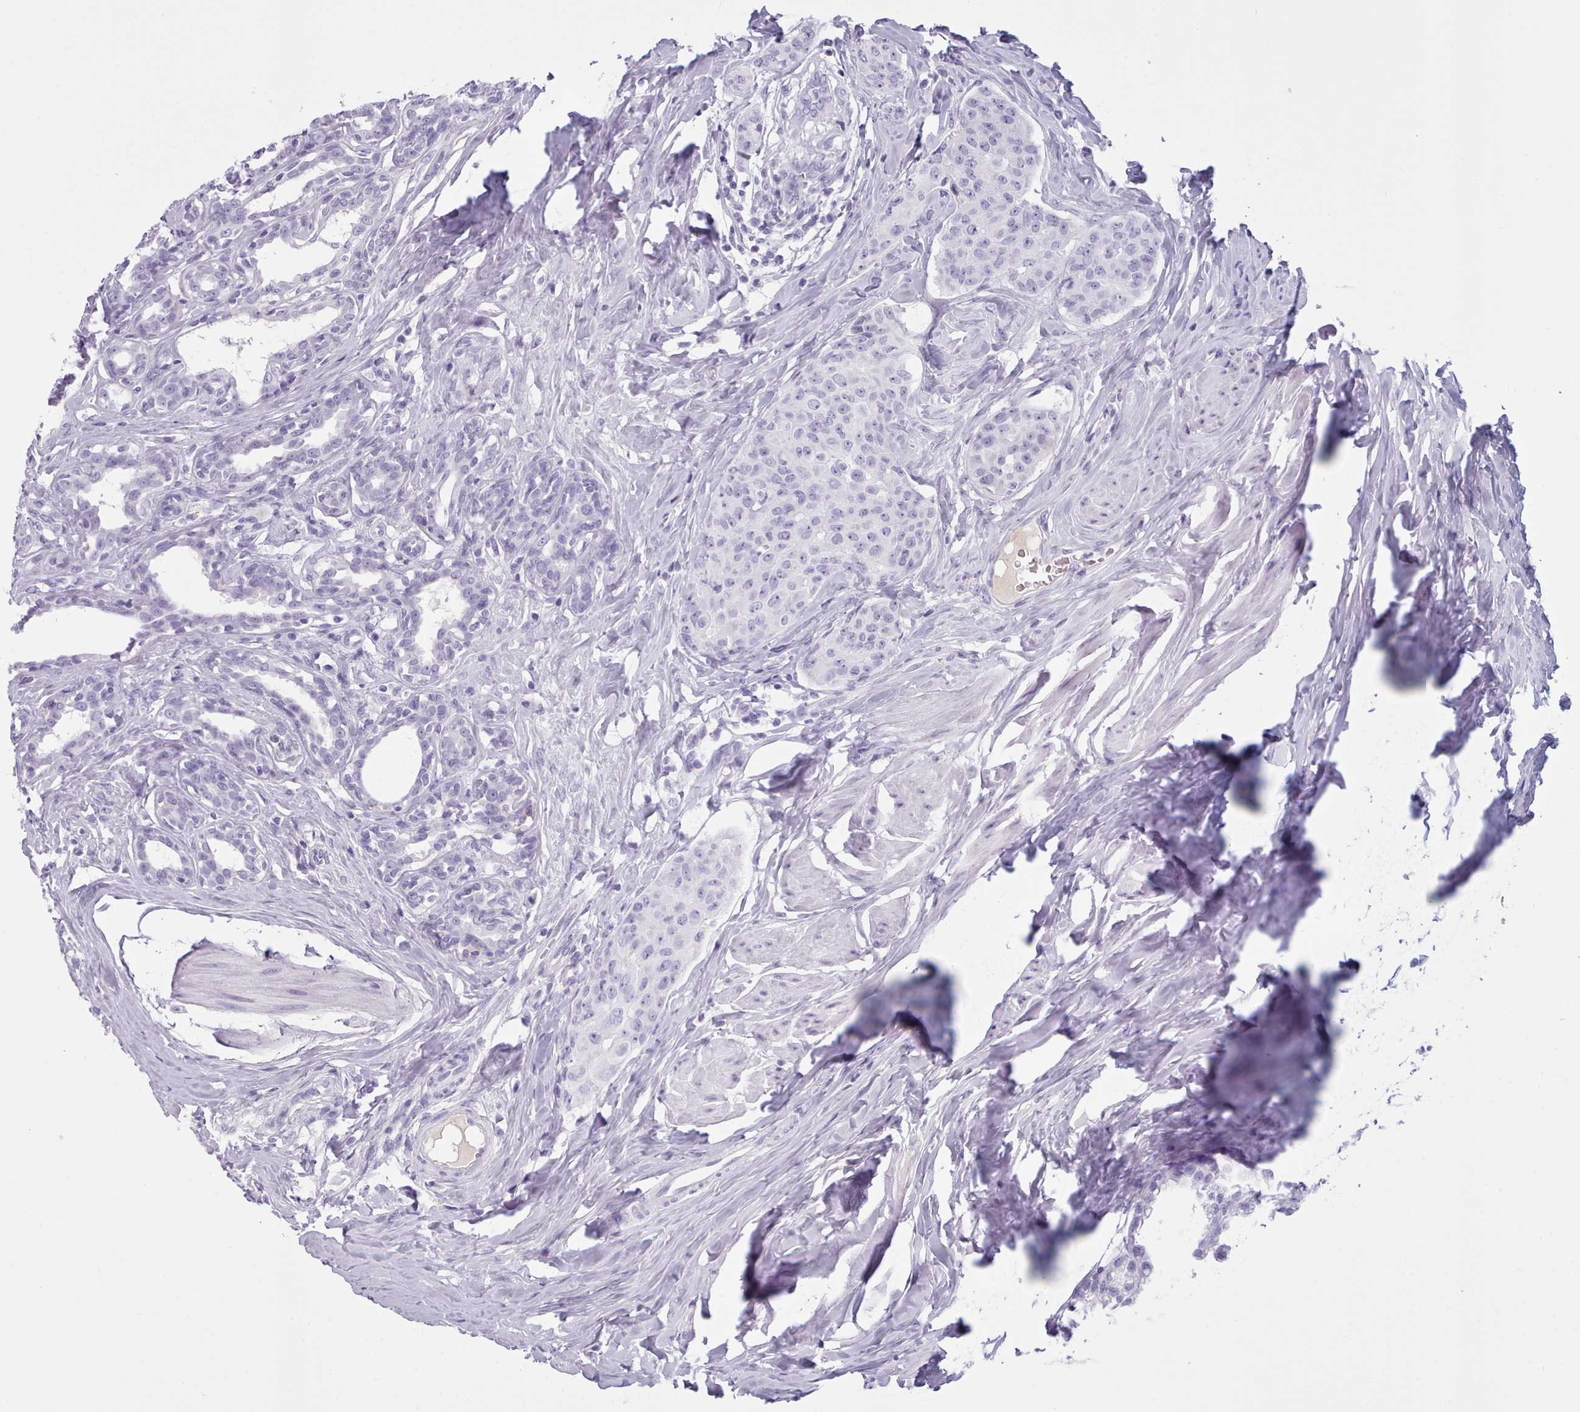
{"staining": {"intensity": "negative", "quantity": "none", "location": "none"}, "tissue": "breast cancer", "cell_type": "Tumor cells", "image_type": "cancer", "snomed": [{"axis": "morphology", "description": "Duct carcinoma"}, {"axis": "topography", "description": "Breast"}], "caption": "Immunohistochemistry (IHC) micrograph of neoplastic tissue: infiltrating ductal carcinoma (breast) stained with DAB shows no significant protein staining in tumor cells. (DAB (3,3'-diaminobenzidine) immunohistochemistry, high magnification).", "gene": "ZNF43", "patient": {"sex": "female", "age": 40}}